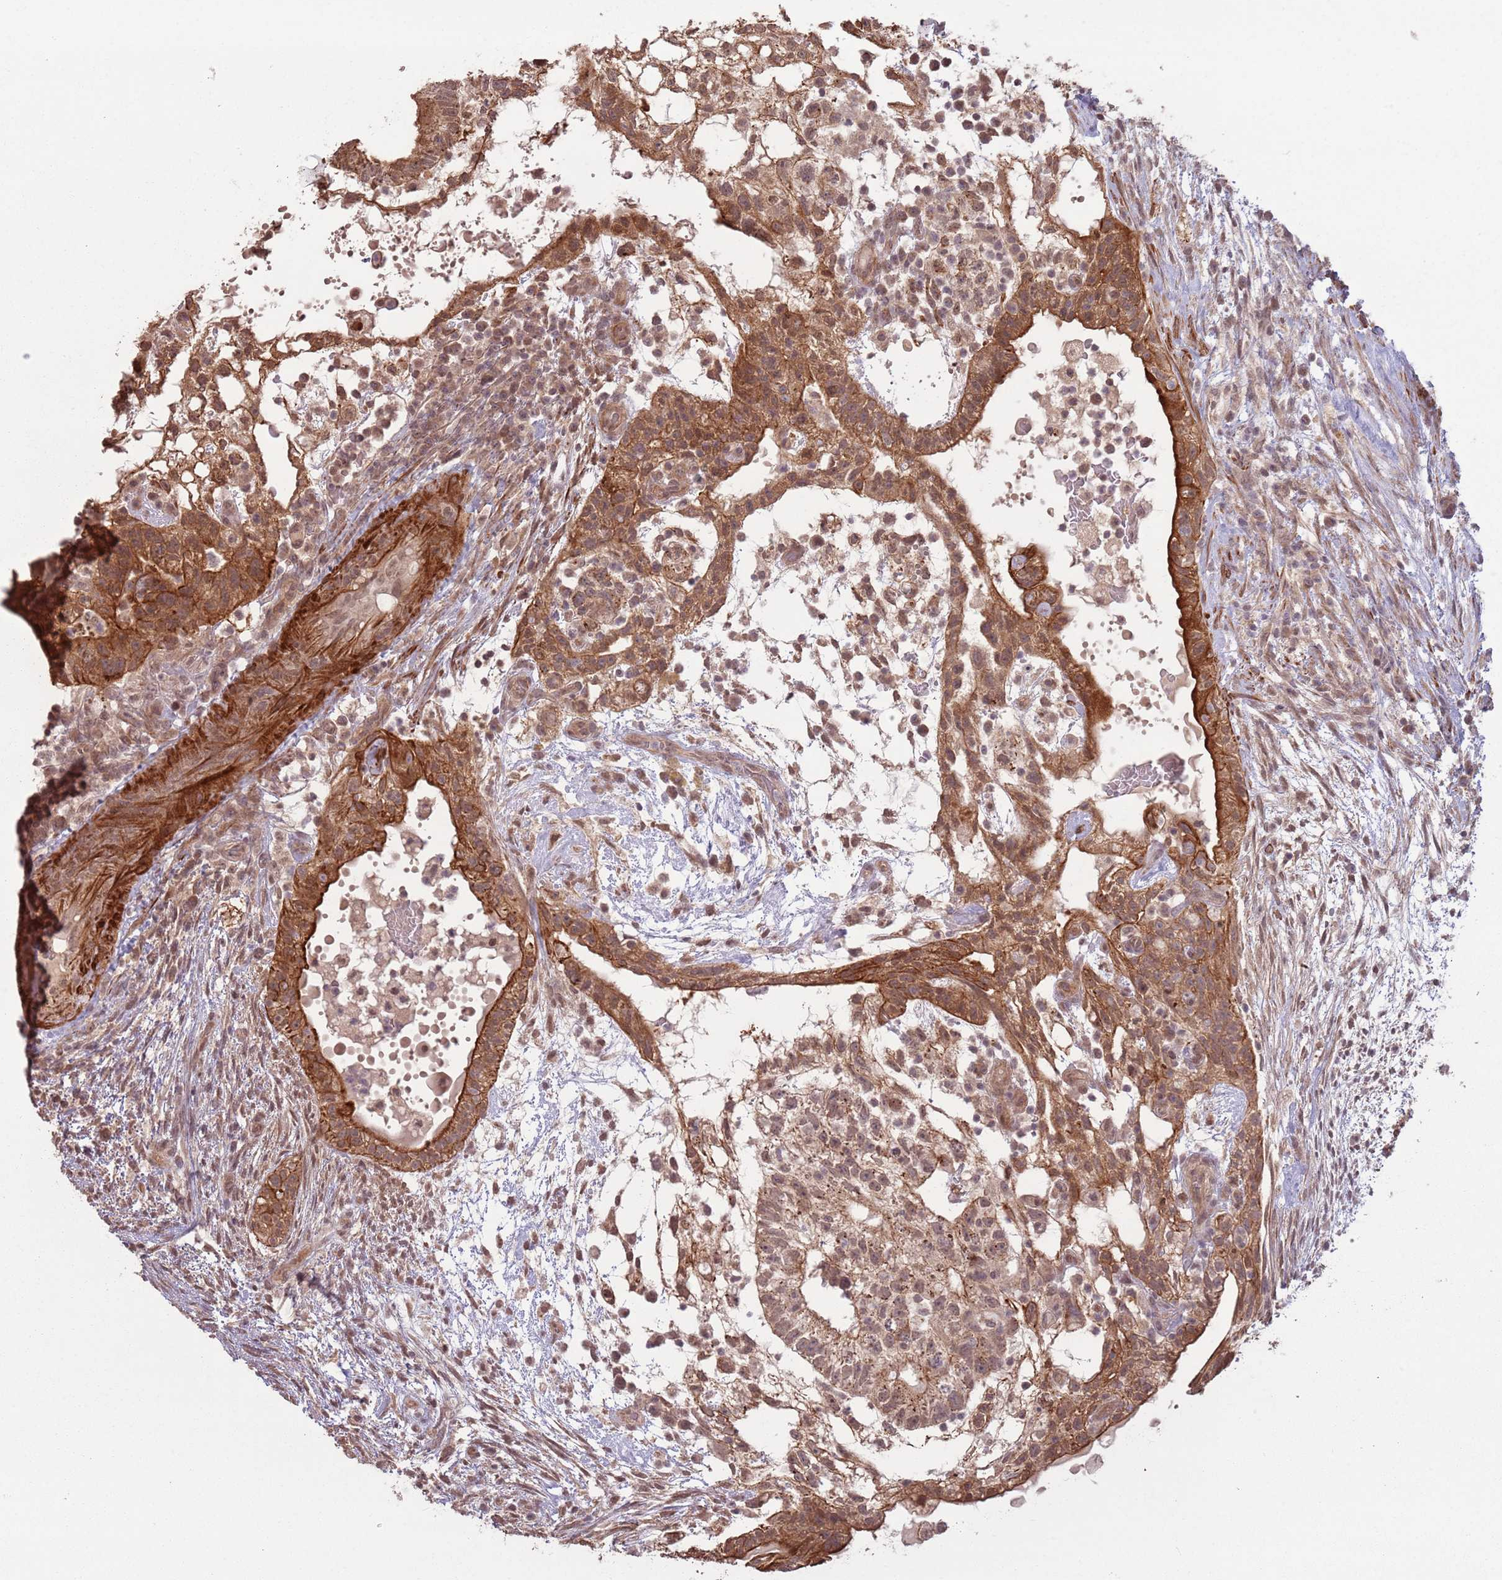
{"staining": {"intensity": "strong", "quantity": ">75%", "location": "cytoplasmic/membranous,nuclear"}, "tissue": "testis cancer", "cell_type": "Tumor cells", "image_type": "cancer", "snomed": [{"axis": "morphology", "description": "Normal tissue, NOS"}, {"axis": "morphology", "description": "Carcinoma, Embryonal, NOS"}, {"axis": "topography", "description": "Testis"}], "caption": "IHC histopathology image of neoplastic tissue: embryonal carcinoma (testis) stained using immunohistochemistry (IHC) exhibits high levels of strong protein expression localized specifically in the cytoplasmic/membranous and nuclear of tumor cells, appearing as a cytoplasmic/membranous and nuclear brown color.", "gene": "CCDC154", "patient": {"sex": "male", "age": 32}}